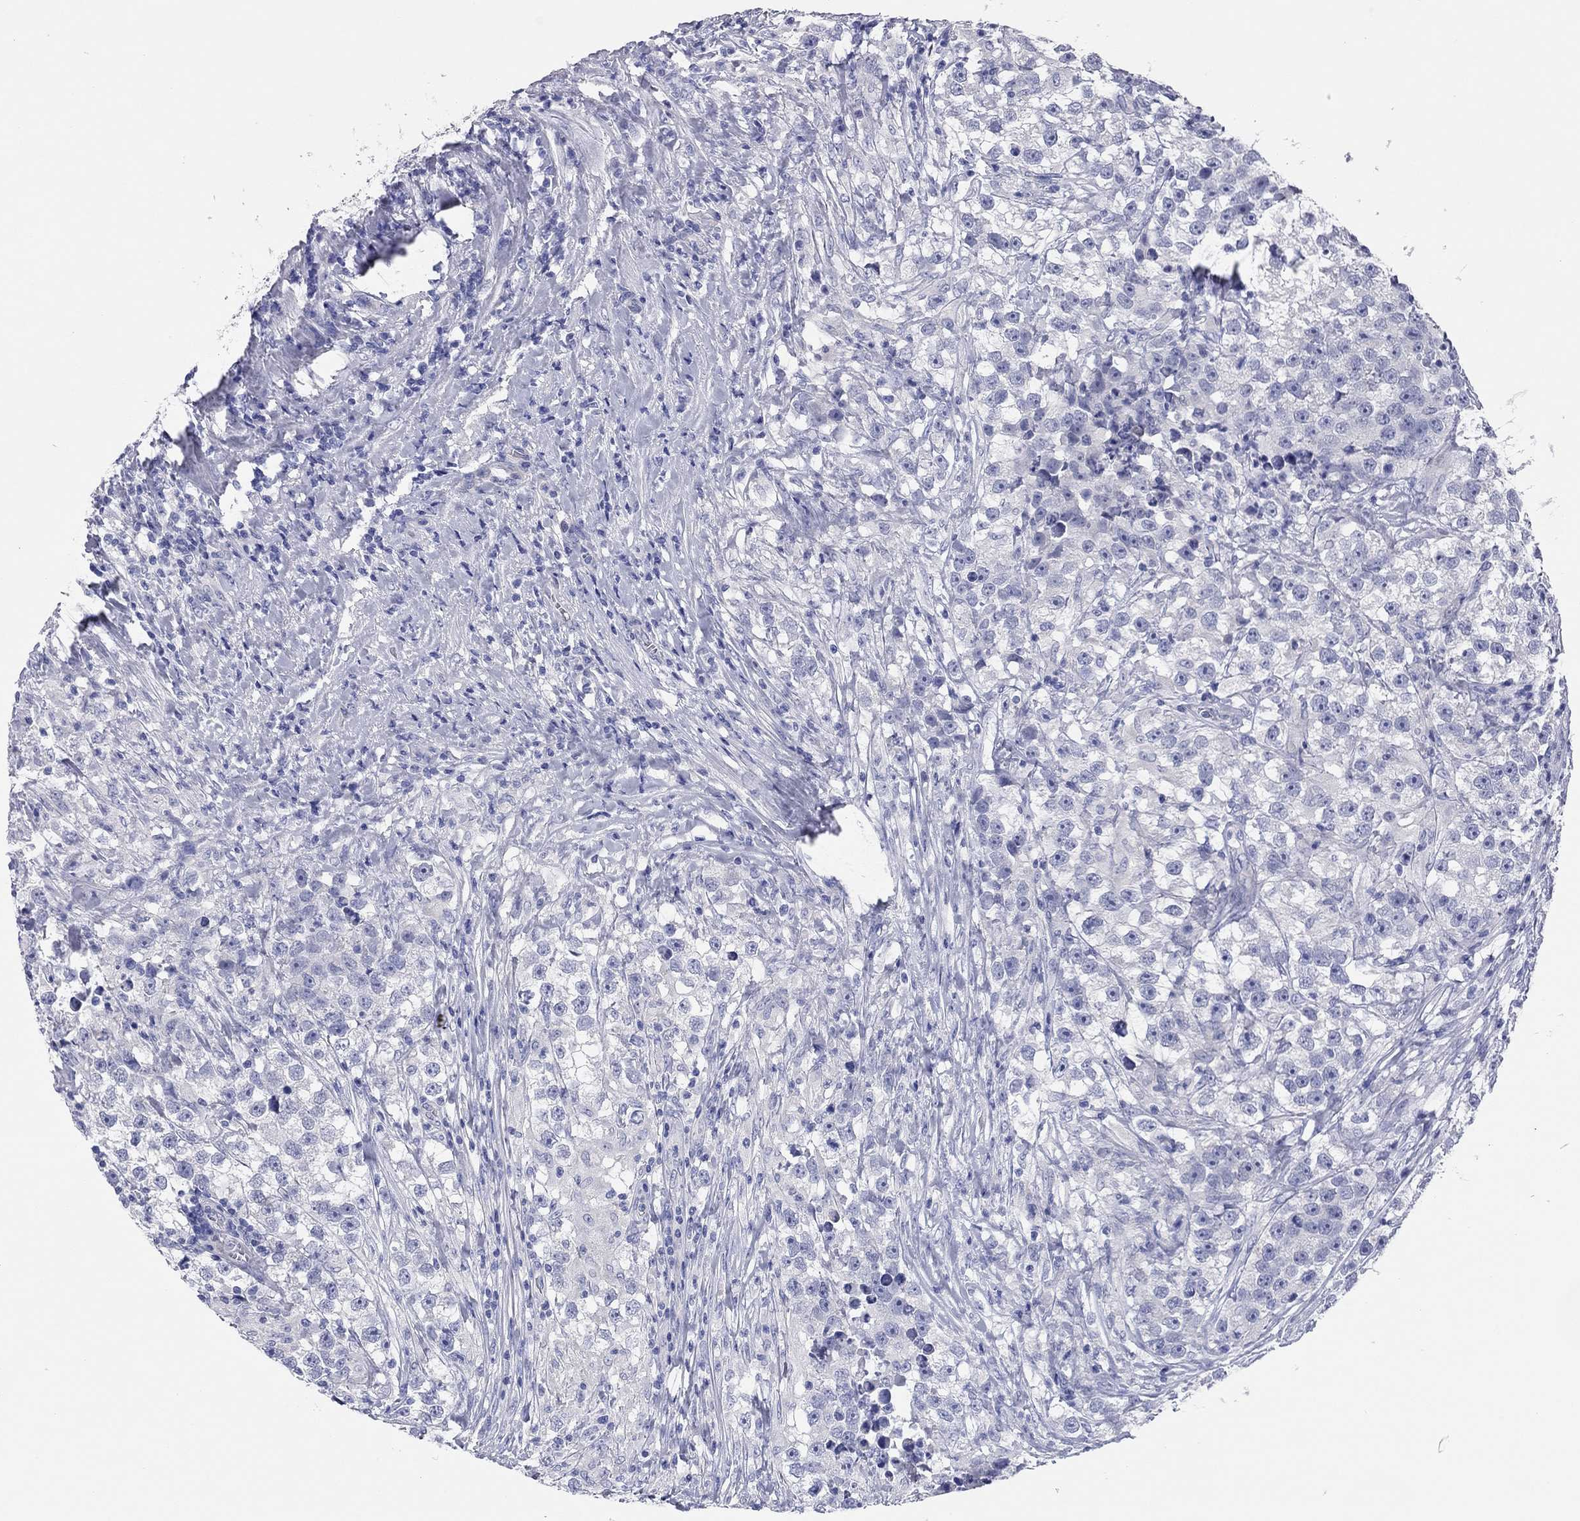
{"staining": {"intensity": "negative", "quantity": "none", "location": "none"}, "tissue": "testis cancer", "cell_type": "Tumor cells", "image_type": "cancer", "snomed": [{"axis": "morphology", "description": "Seminoma, NOS"}, {"axis": "topography", "description": "Testis"}], "caption": "Tumor cells show no significant protein staining in testis cancer (seminoma).", "gene": "TMEM221", "patient": {"sex": "male", "age": 46}}